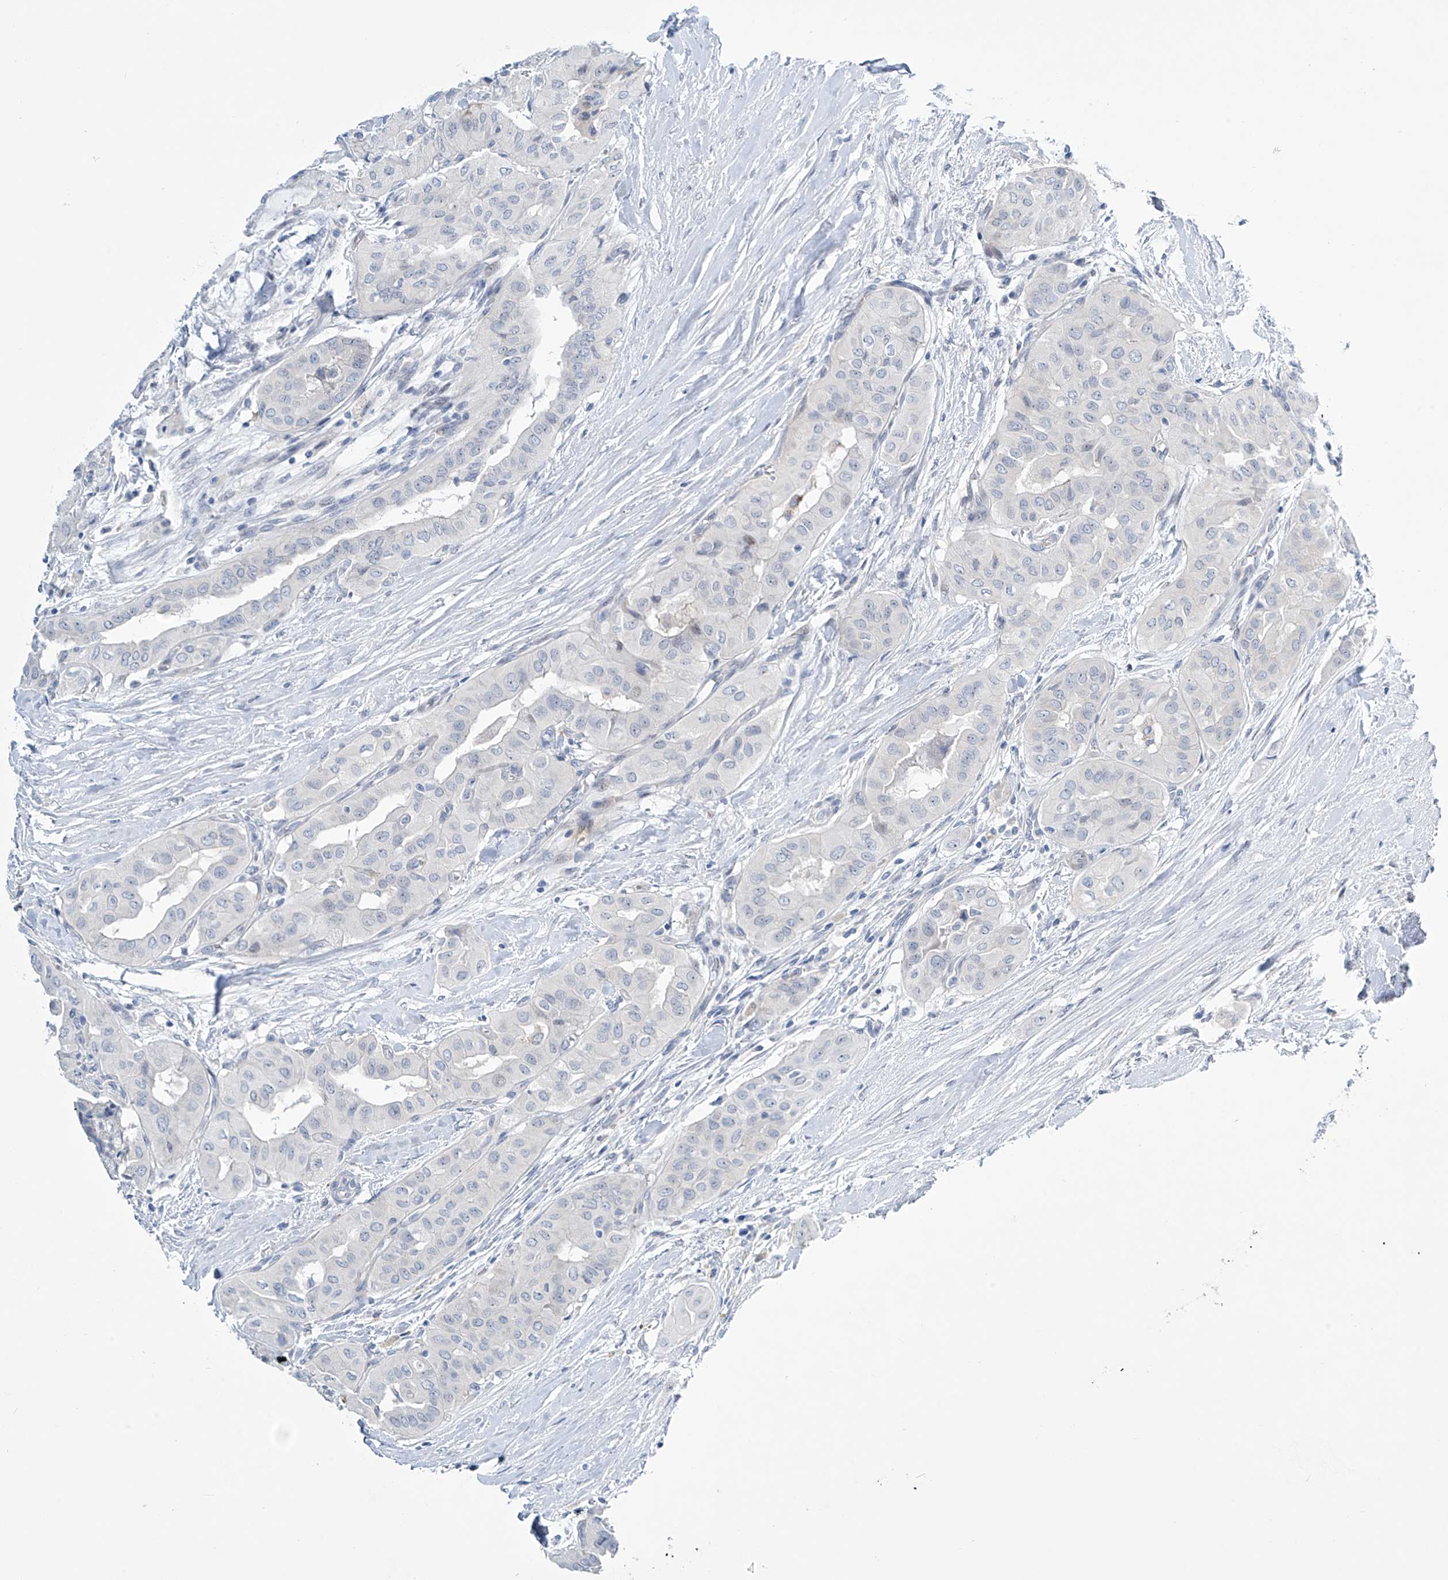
{"staining": {"intensity": "negative", "quantity": "none", "location": "none"}, "tissue": "thyroid cancer", "cell_type": "Tumor cells", "image_type": "cancer", "snomed": [{"axis": "morphology", "description": "Papillary adenocarcinoma, NOS"}, {"axis": "topography", "description": "Thyroid gland"}], "caption": "An IHC histopathology image of papillary adenocarcinoma (thyroid) is shown. There is no staining in tumor cells of papillary adenocarcinoma (thyroid).", "gene": "TRIM60", "patient": {"sex": "female", "age": 59}}